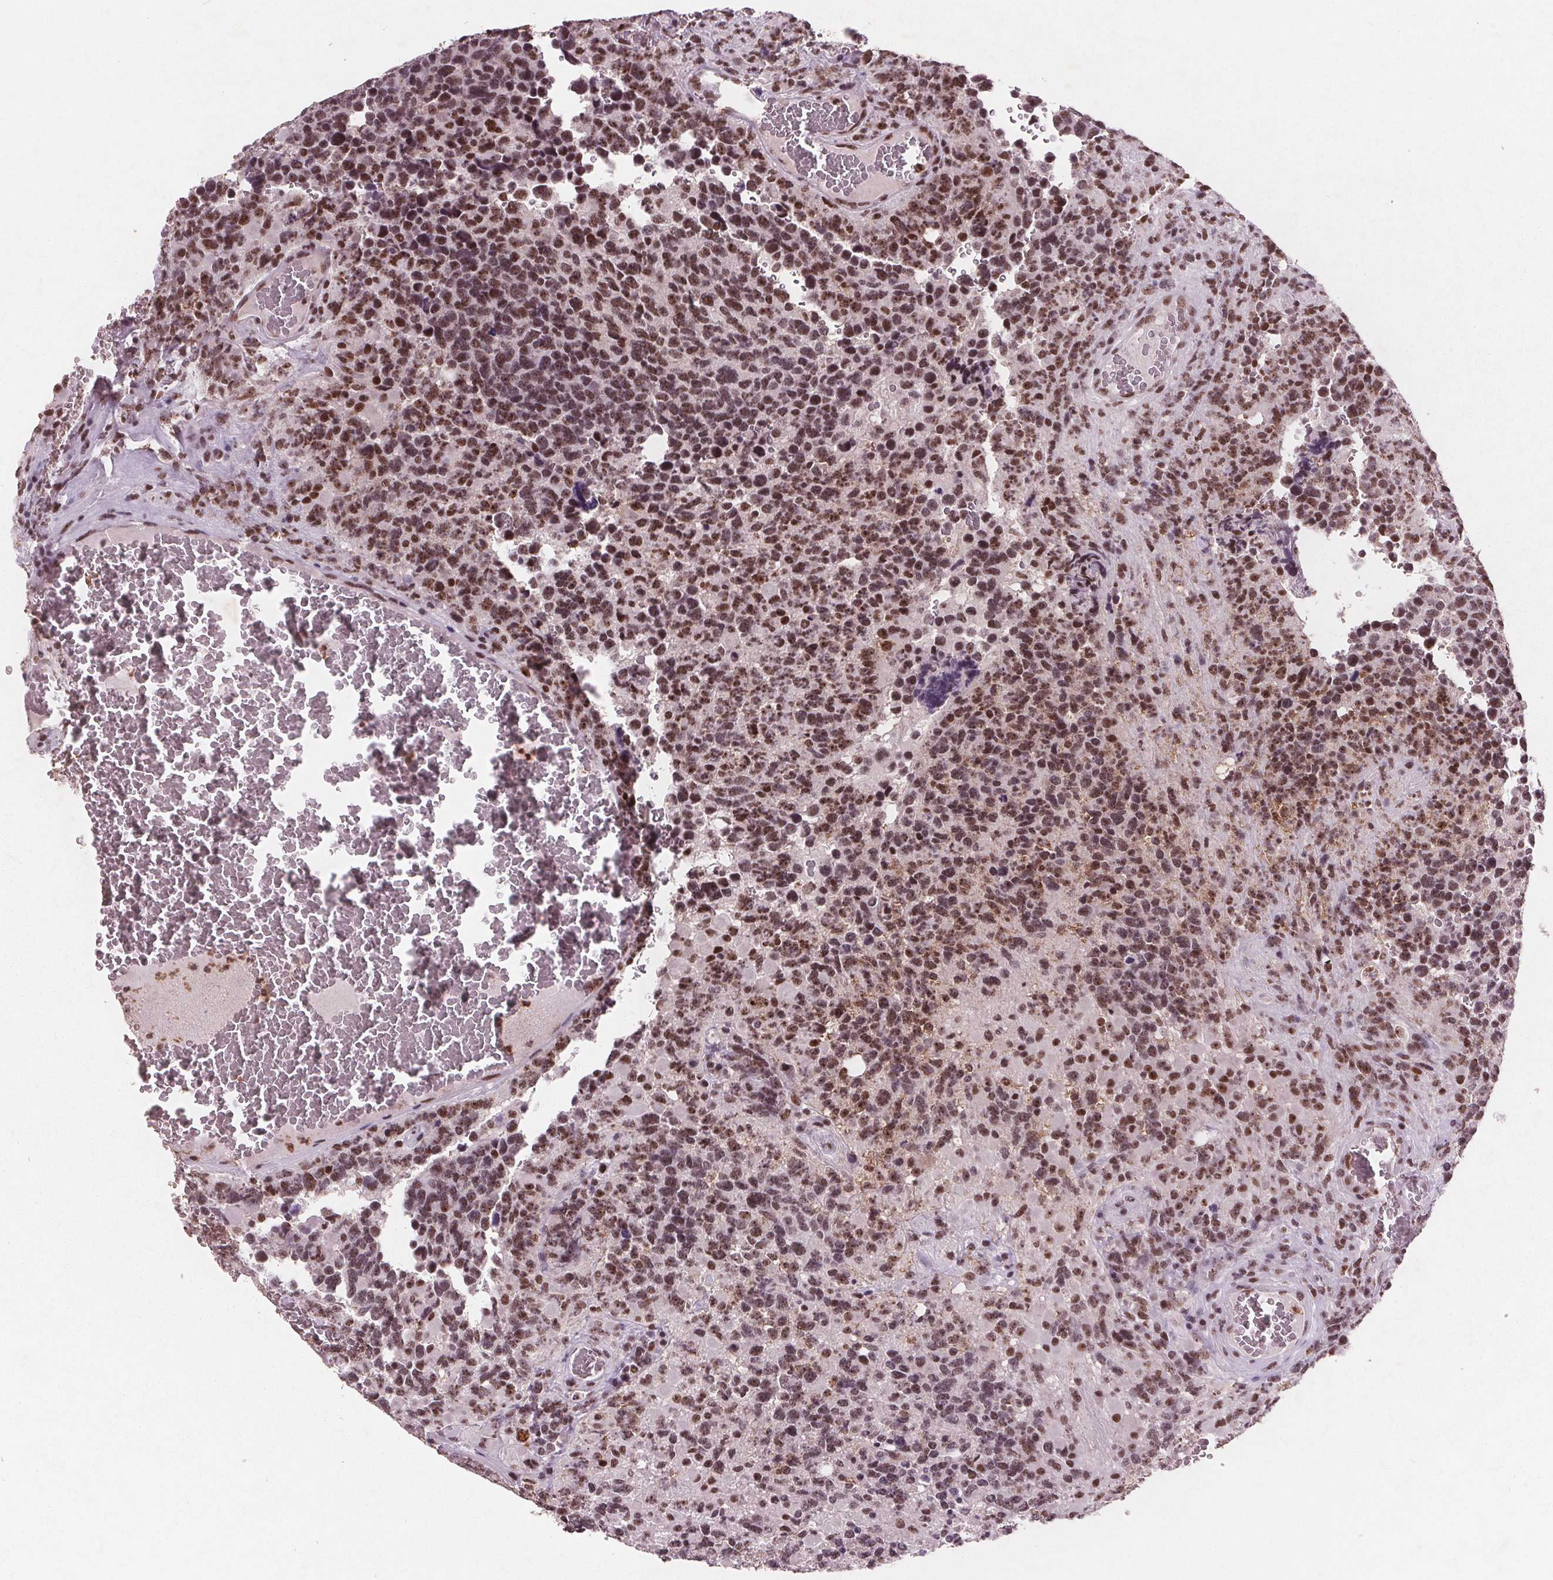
{"staining": {"intensity": "strong", "quantity": ">75%", "location": "nuclear"}, "tissue": "glioma", "cell_type": "Tumor cells", "image_type": "cancer", "snomed": [{"axis": "morphology", "description": "Glioma, malignant, High grade"}, {"axis": "topography", "description": "Brain"}], "caption": "A photomicrograph of malignant glioma (high-grade) stained for a protein shows strong nuclear brown staining in tumor cells. The staining is performed using DAB (3,3'-diaminobenzidine) brown chromogen to label protein expression. The nuclei are counter-stained blue using hematoxylin.", "gene": "RPS6KA2", "patient": {"sex": "female", "age": 40}}